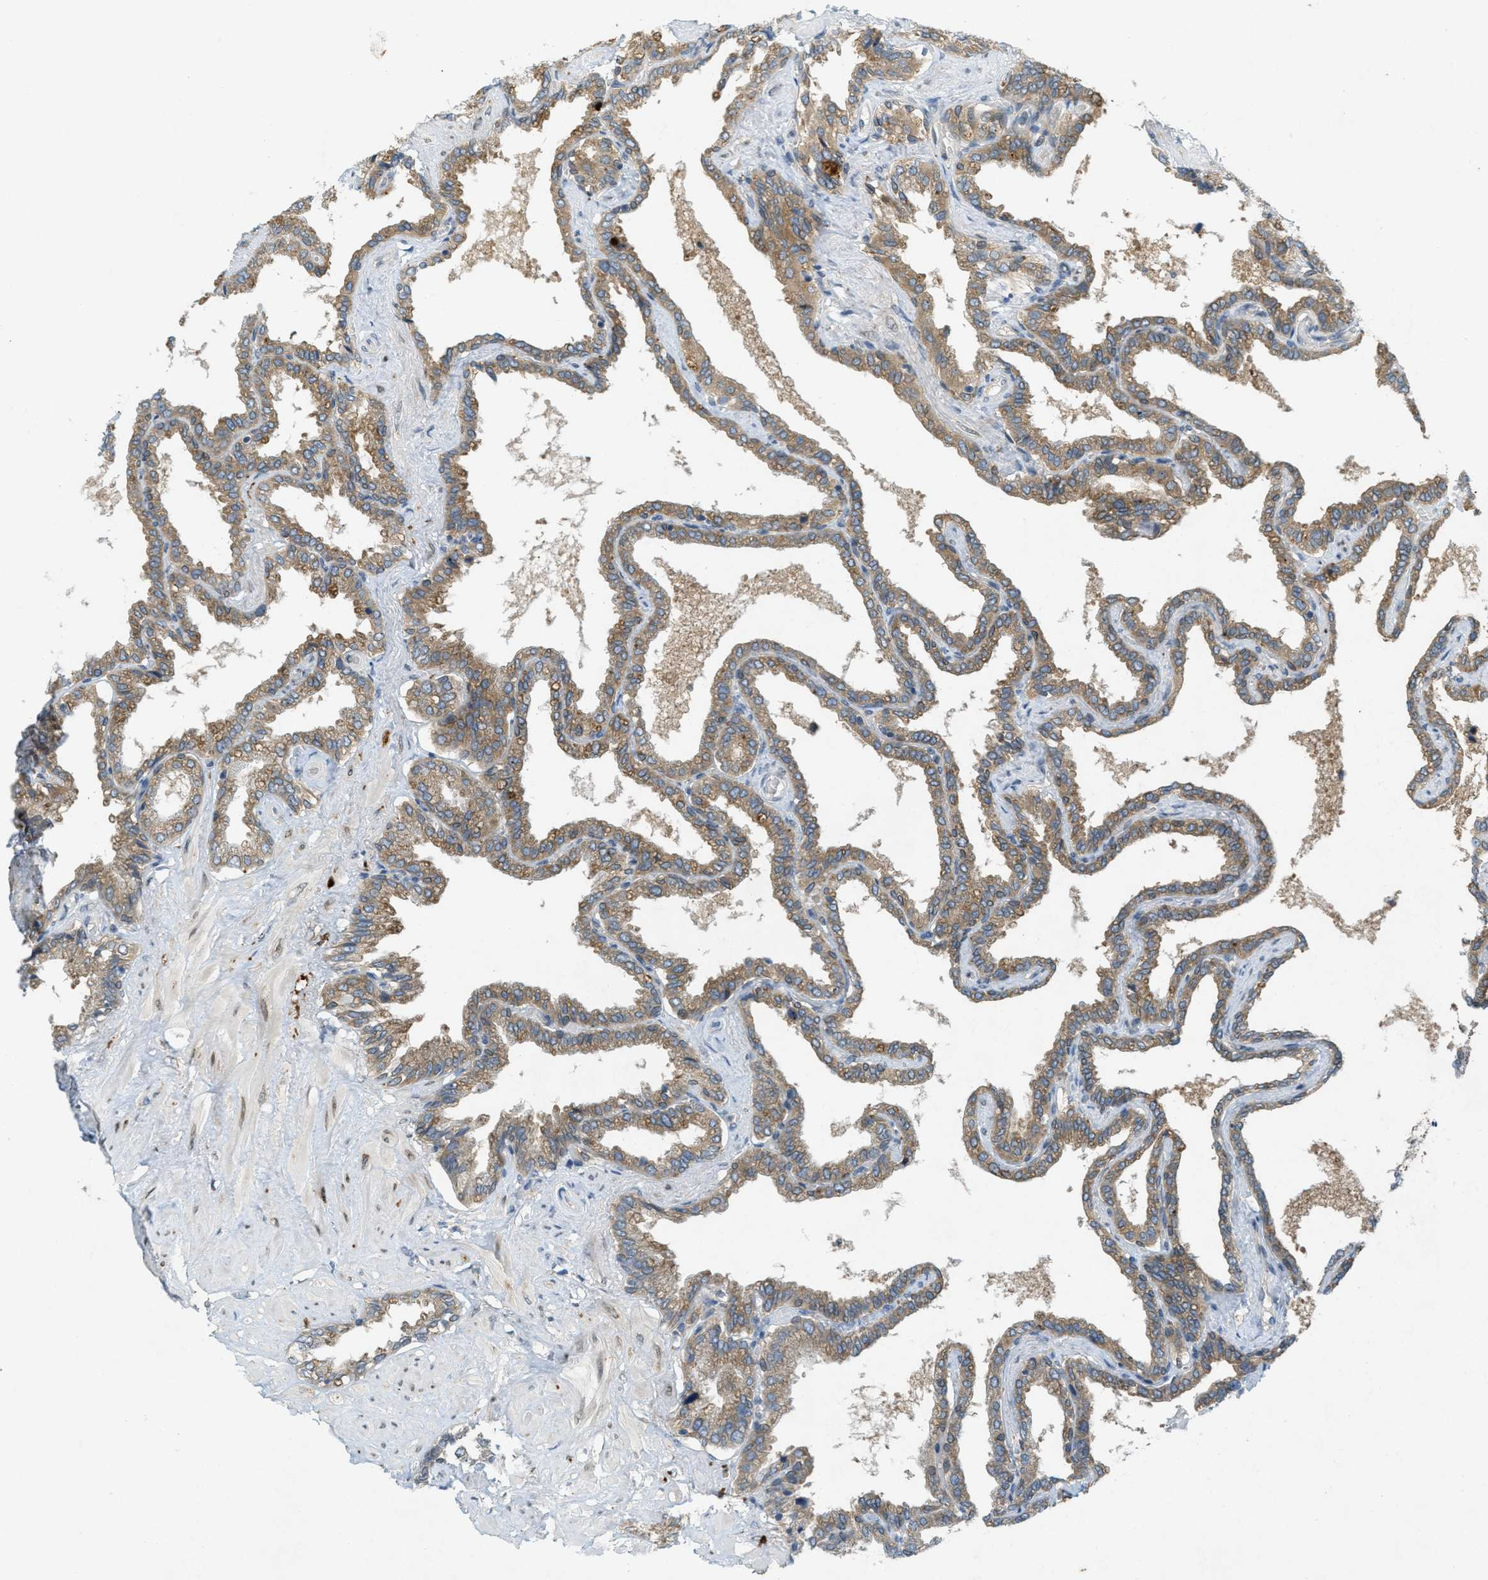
{"staining": {"intensity": "moderate", "quantity": ">75%", "location": "cytoplasmic/membranous"}, "tissue": "seminal vesicle", "cell_type": "Glandular cells", "image_type": "normal", "snomed": [{"axis": "morphology", "description": "Normal tissue, NOS"}, {"axis": "topography", "description": "Seminal veicle"}], "caption": "Protein expression analysis of benign seminal vesicle displays moderate cytoplasmic/membranous positivity in approximately >75% of glandular cells. (IHC, brightfield microscopy, high magnification).", "gene": "SIGMAR1", "patient": {"sex": "male", "age": 46}}